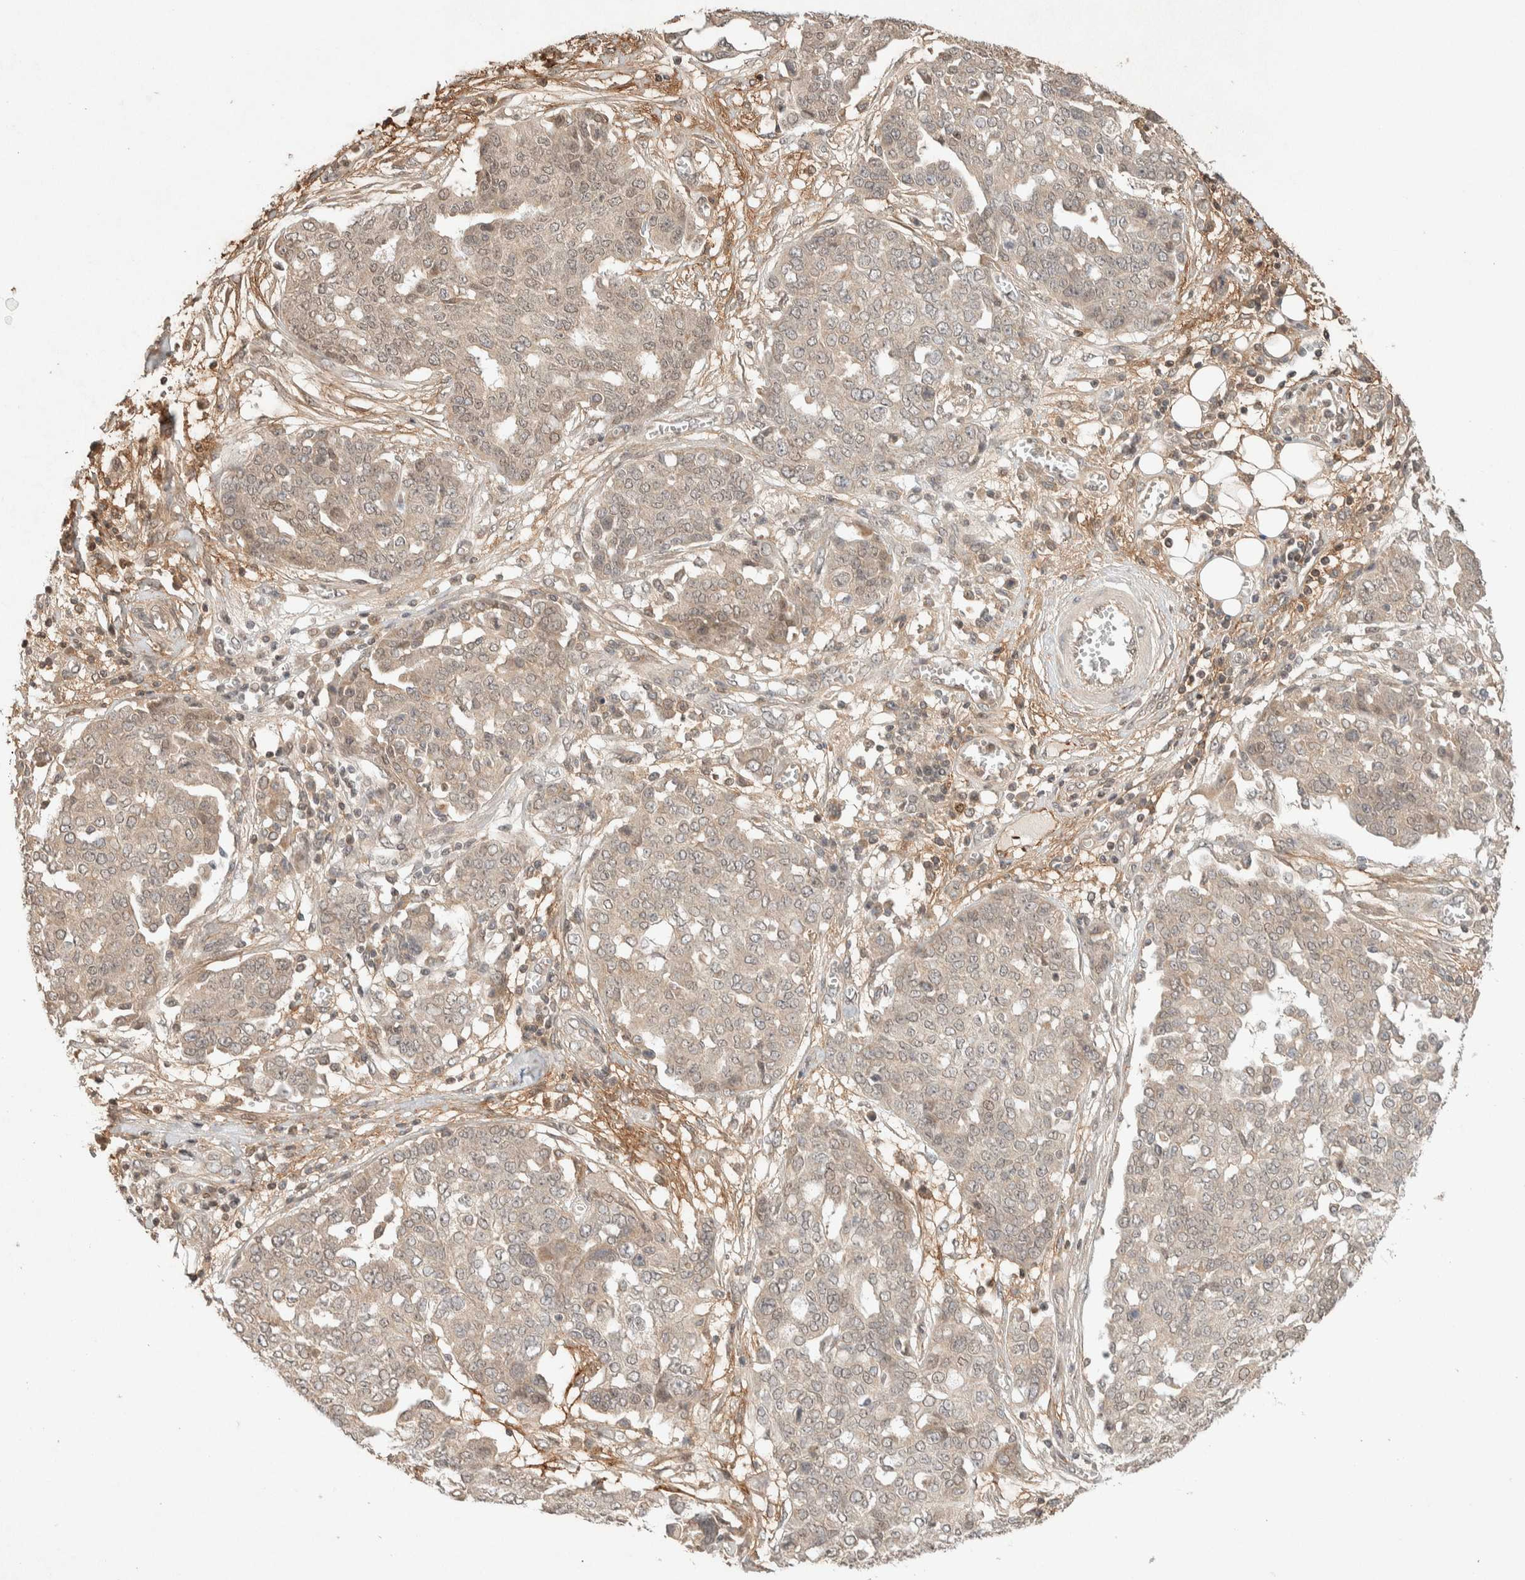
{"staining": {"intensity": "weak", "quantity": "<25%", "location": "cytoplasmic/membranous,nuclear"}, "tissue": "ovarian cancer", "cell_type": "Tumor cells", "image_type": "cancer", "snomed": [{"axis": "morphology", "description": "Cystadenocarcinoma, serous, NOS"}, {"axis": "topography", "description": "Soft tissue"}, {"axis": "topography", "description": "Ovary"}], "caption": "DAB (3,3'-diaminobenzidine) immunohistochemical staining of serous cystadenocarcinoma (ovarian) displays no significant expression in tumor cells.", "gene": "THRA", "patient": {"sex": "female", "age": 57}}